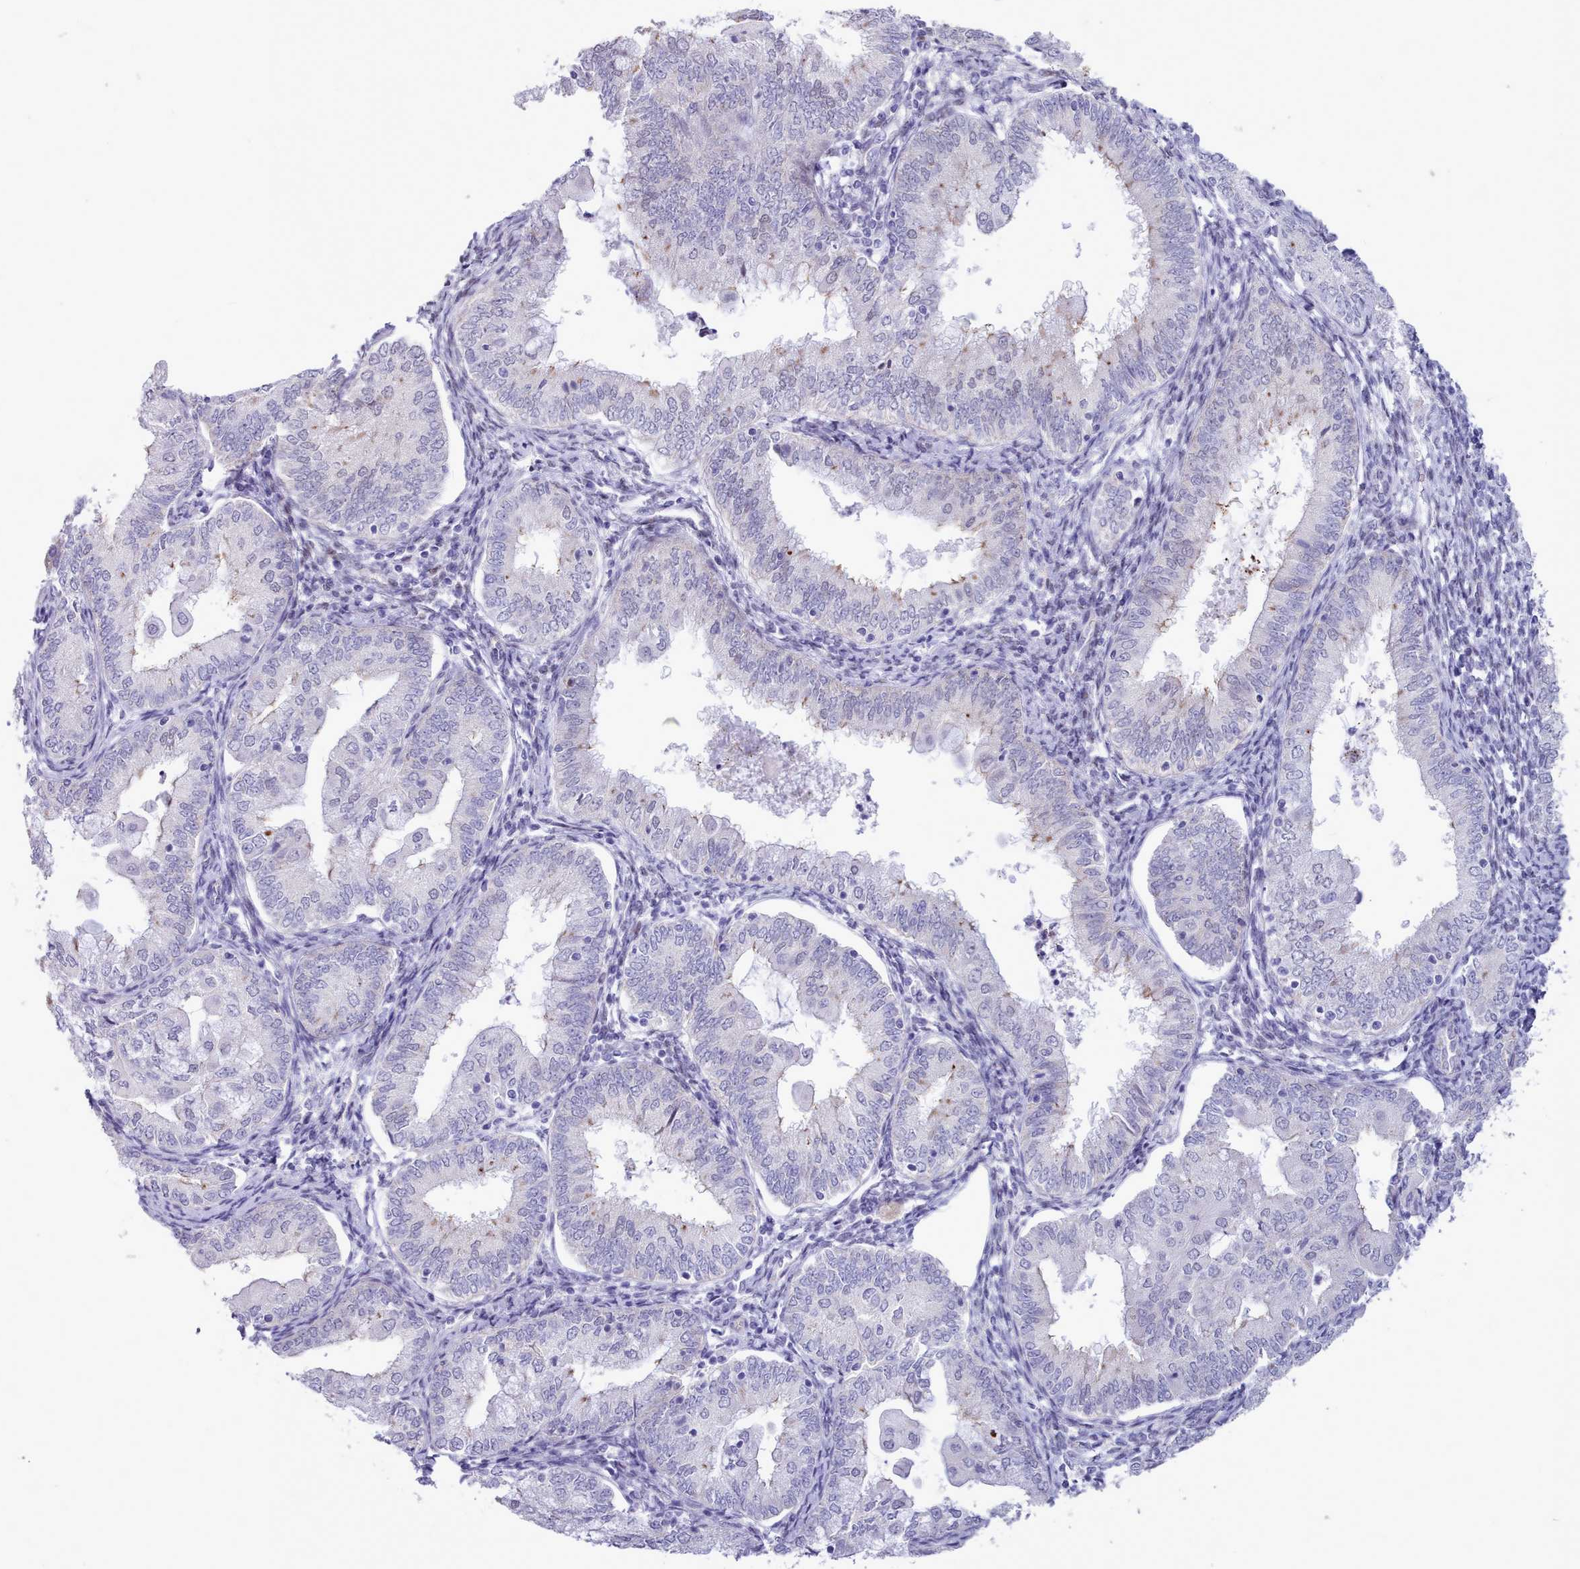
{"staining": {"intensity": "negative", "quantity": "none", "location": "none"}, "tissue": "endometrial cancer", "cell_type": "Tumor cells", "image_type": "cancer", "snomed": [{"axis": "morphology", "description": "Adenocarcinoma, NOS"}, {"axis": "topography", "description": "Endometrium"}], "caption": "The IHC photomicrograph has no significant positivity in tumor cells of endometrial adenocarcinoma tissue.", "gene": "TMEM253", "patient": {"sex": "female", "age": 55}}